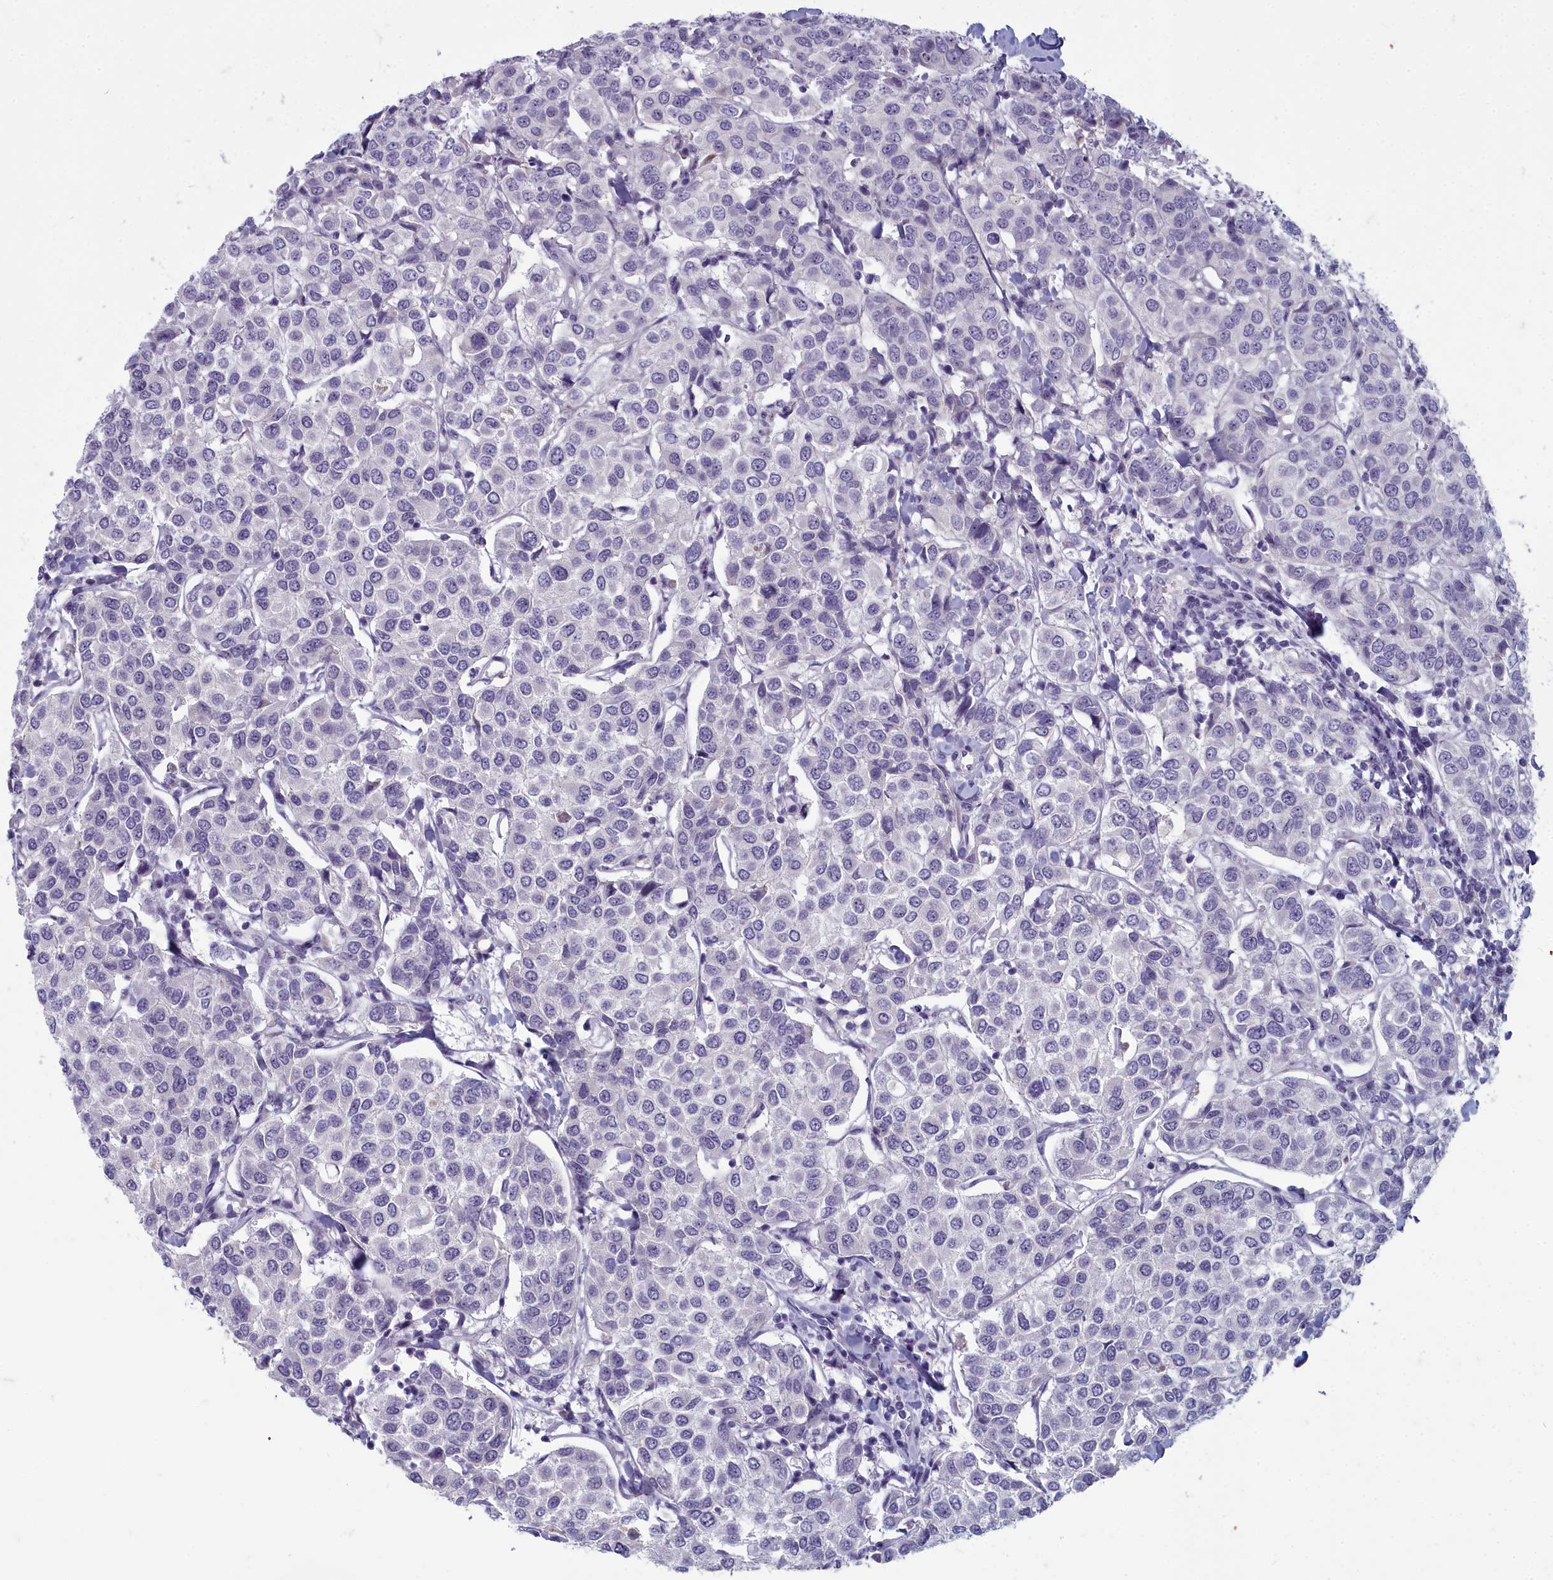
{"staining": {"intensity": "negative", "quantity": "none", "location": "none"}, "tissue": "breast cancer", "cell_type": "Tumor cells", "image_type": "cancer", "snomed": [{"axis": "morphology", "description": "Duct carcinoma"}, {"axis": "topography", "description": "Breast"}], "caption": "Breast infiltrating ductal carcinoma stained for a protein using immunohistochemistry shows no staining tumor cells.", "gene": "INSYN2A", "patient": {"sex": "female", "age": 55}}